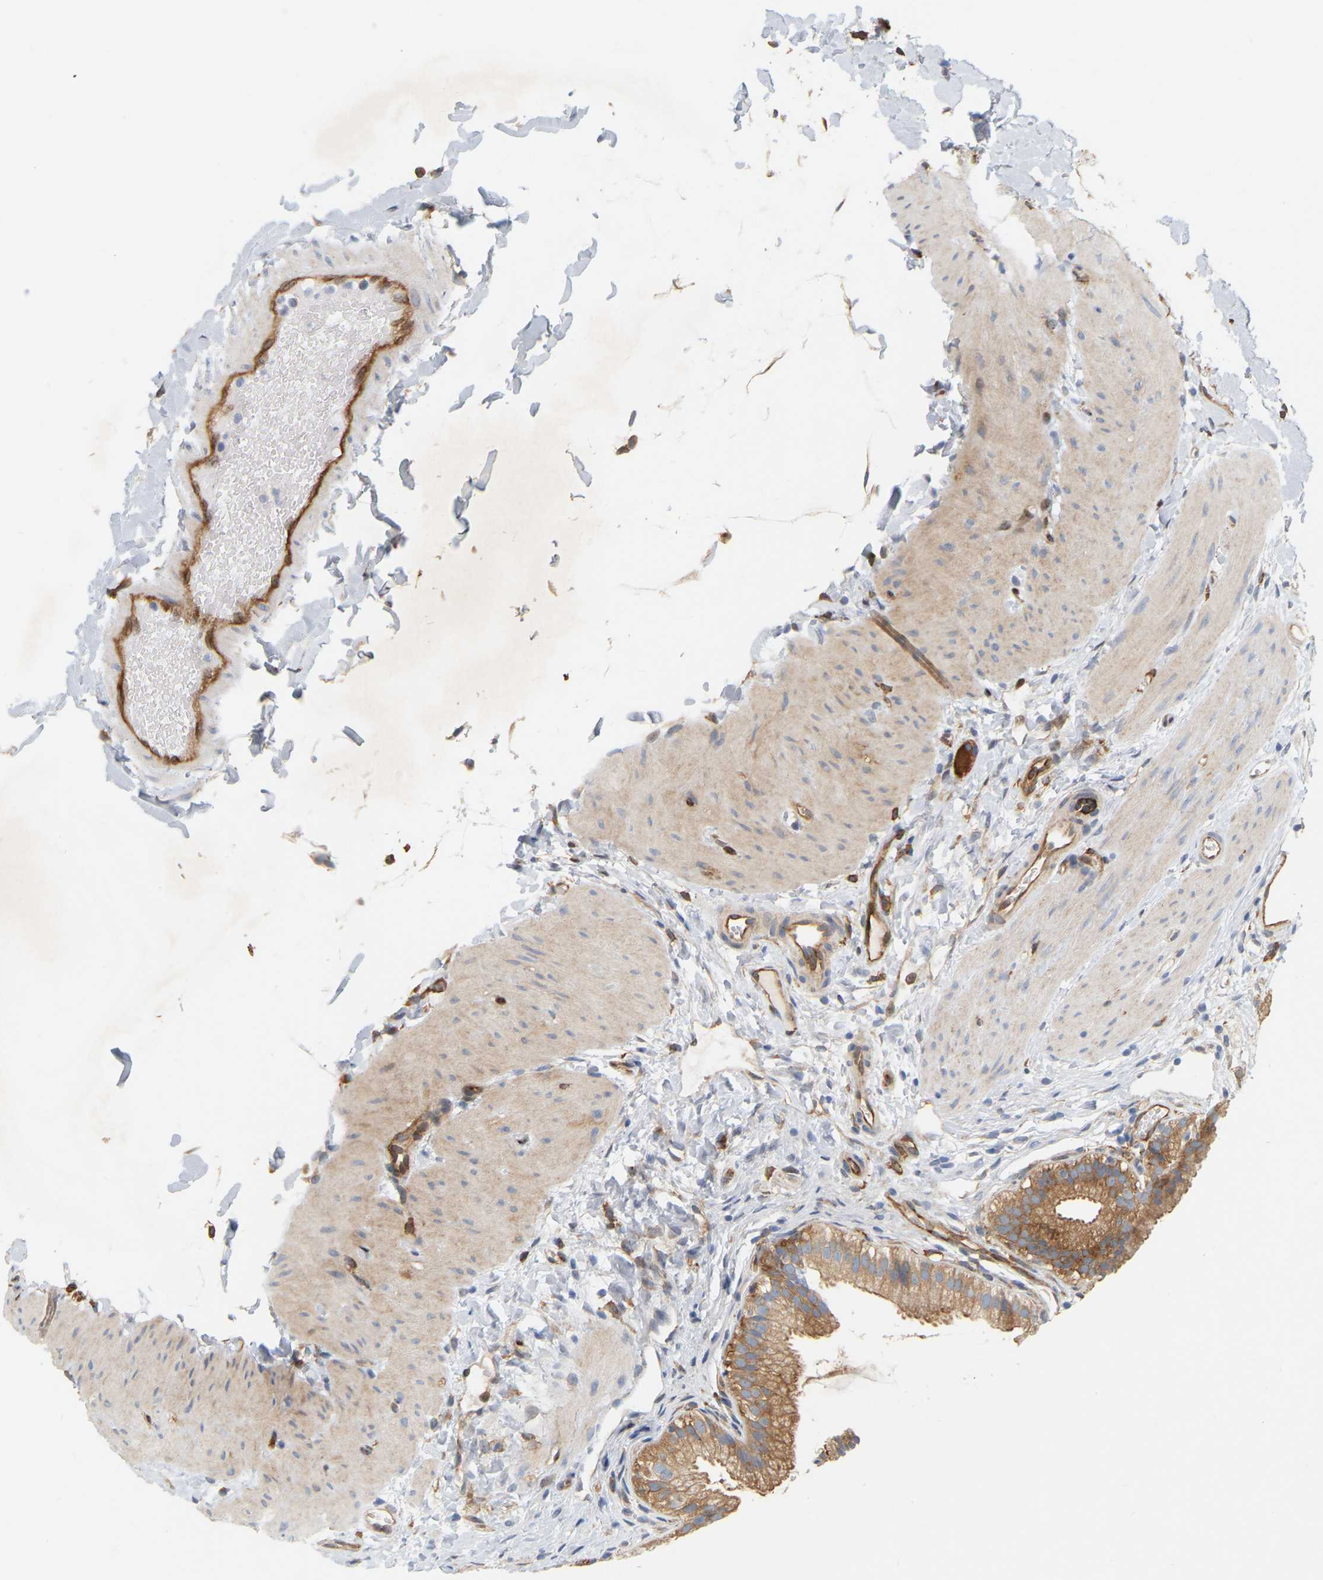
{"staining": {"intensity": "strong", "quantity": ">75%", "location": "cytoplasmic/membranous"}, "tissue": "gallbladder", "cell_type": "Glandular cells", "image_type": "normal", "snomed": [{"axis": "morphology", "description": "Normal tissue, NOS"}, {"axis": "topography", "description": "Gallbladder"}], "caption": "An IHC histopathology image of unremarkable tissue is shown. Protein staining in brown highlights strong cytoplasmic/membranous positivity in gallbladder within glandular cells.", "gene": "RAPH1", "patient": {"sex": "female", "age": 26}}